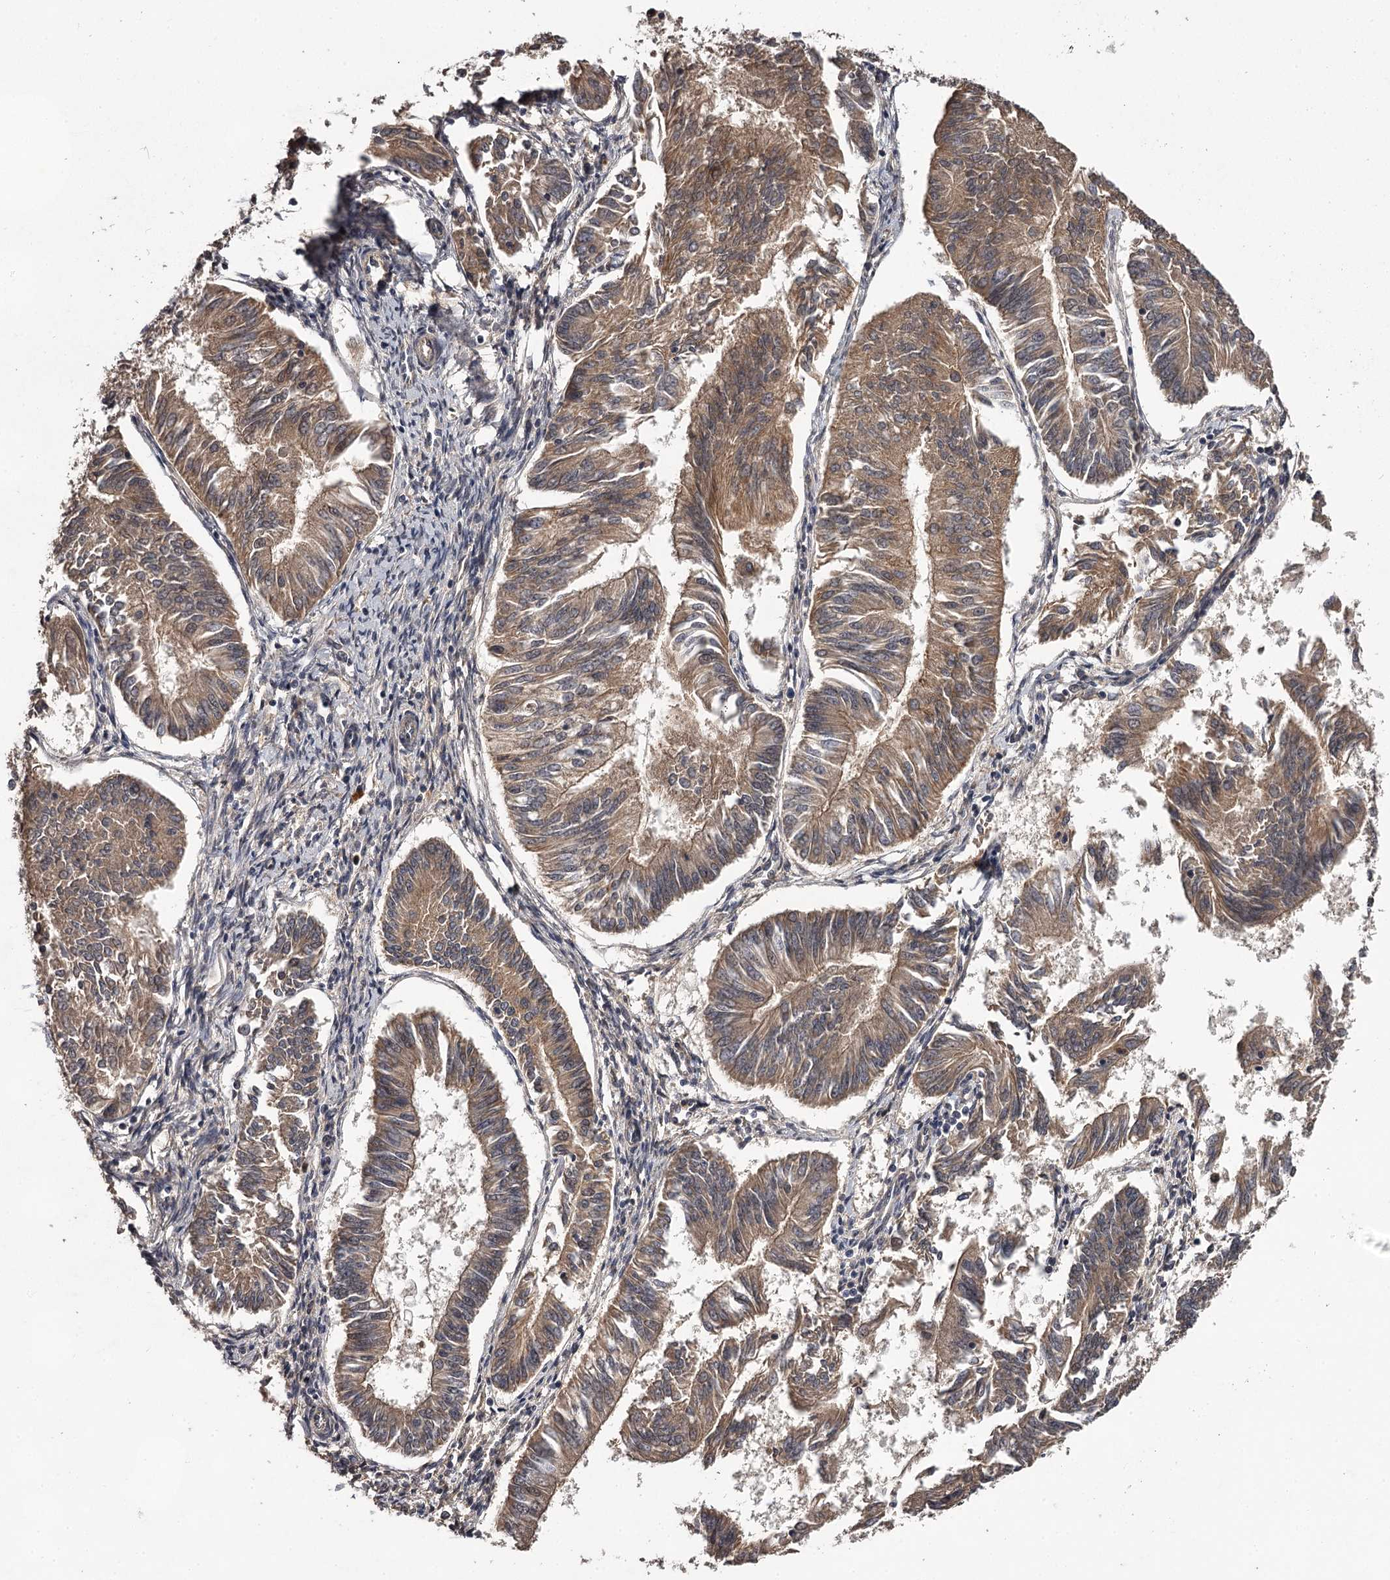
{"staining": {"intensity": "moderate", "quantity": ">75%", "location": "cytoplasmic/membranous"}, "tissue": "endometrial cancer", "cell_type": "Tumor cells", "image_type": "cancer", "snomed": [{"axis": "morphology", "description": "Adenocarcinoma, NOS"}, {"axis": "topography", "description": "Endometrium"}], "caption": "A medium amount of moderate cytoplasmic/membranous staining is appreciated in approximately >75% of tumor cells in endometrial cancer (adenocarcinoma) tissue.", "gene": "MAML3", "patient": {"sex": "female", "age": 58}}